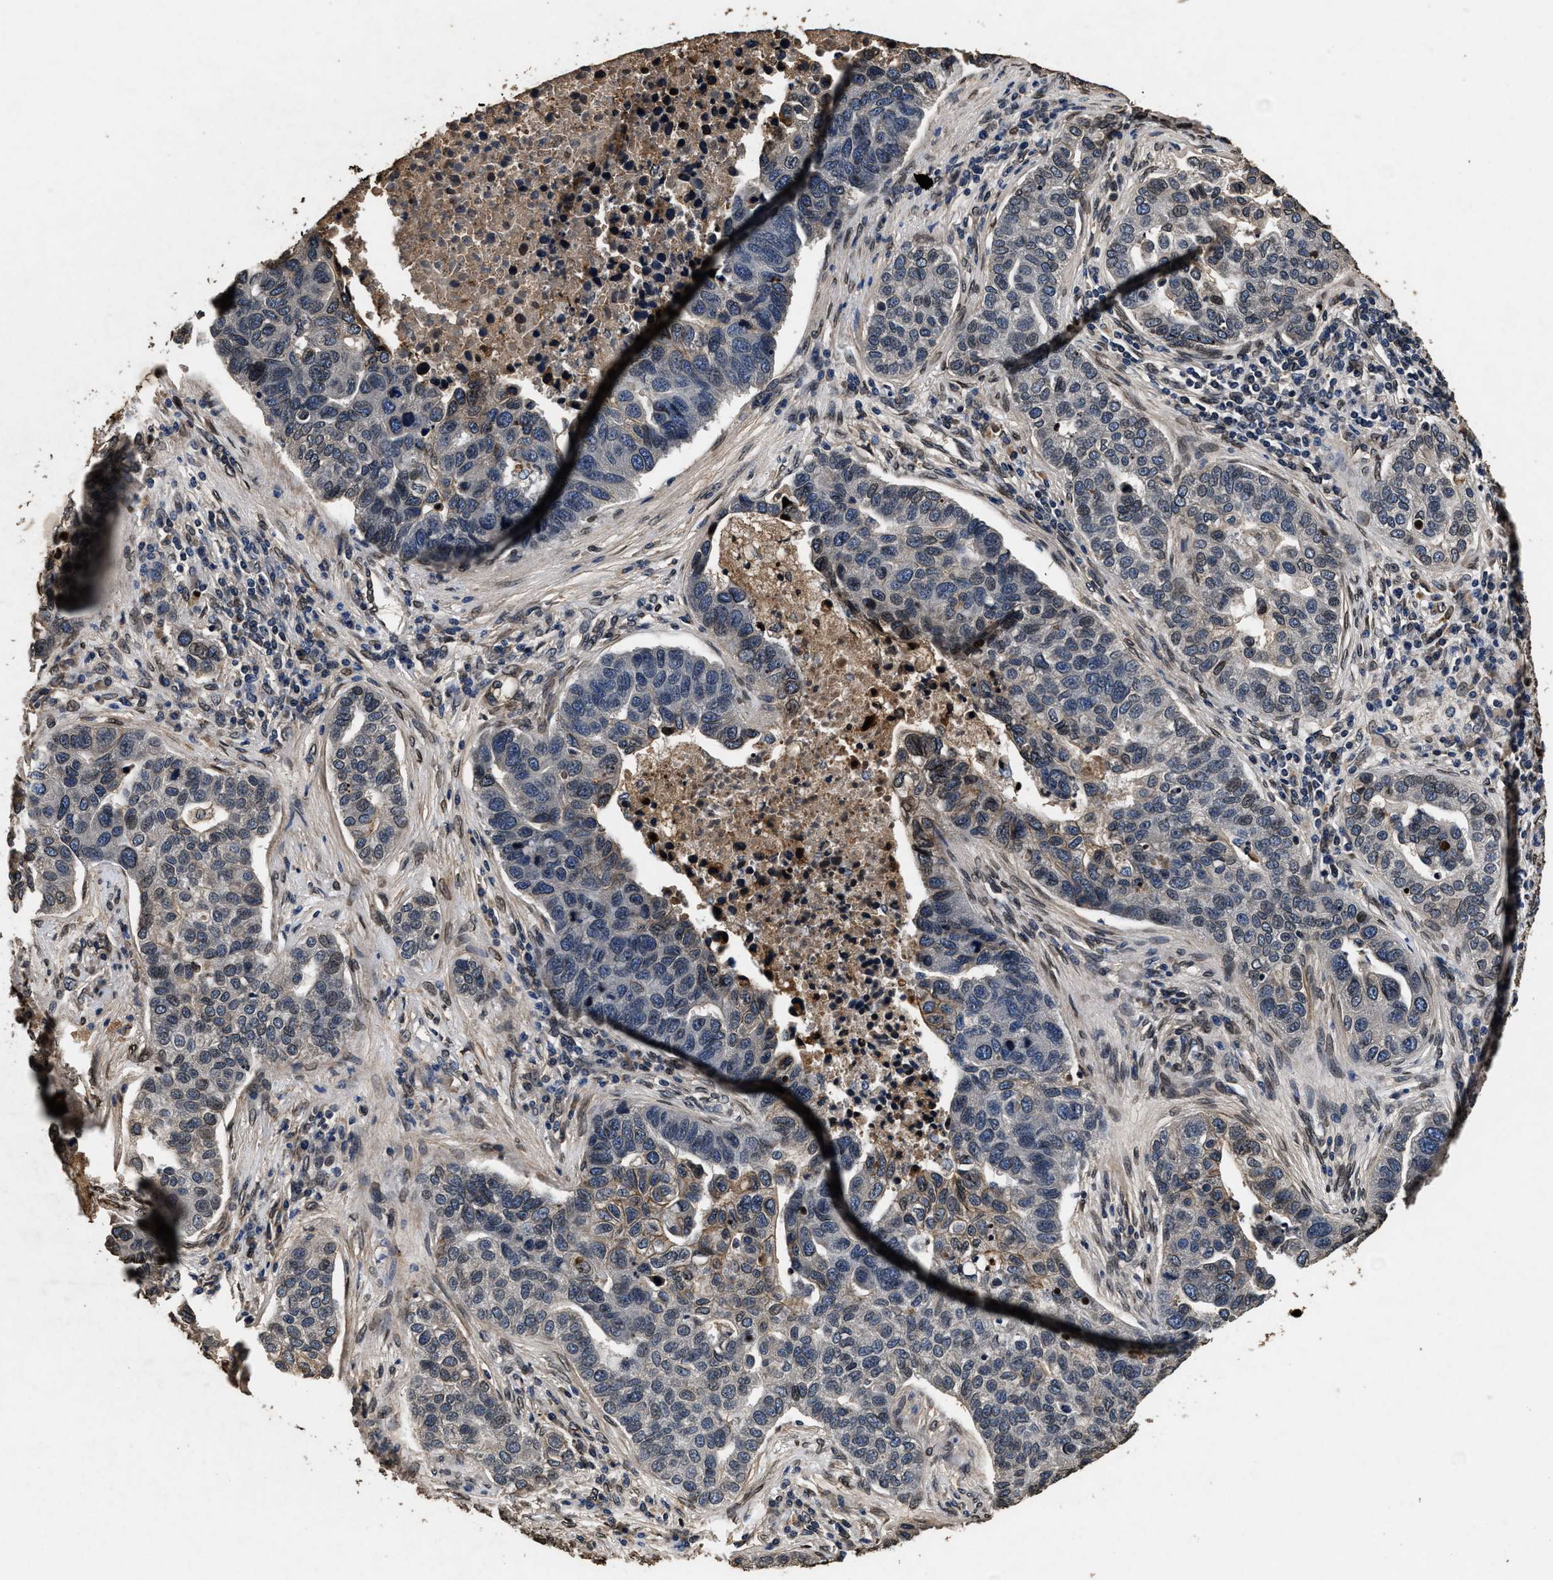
{"staining": {"intensity": "moderate", "quantity": "<25%", "location": "nuclear"}, "tissue": "pancreatic cancer", "cell_type": "Tumor cells", "image_type": "cancer", "snomed": [{"axis": "morphology", "description": "Adenocarcinoma, NOS"}, {"axis": "topography", "description": "Pancreas"}], "caption": "Approximately <25% of tumor cells in human pancreatic adenocarcinoma show moderate nuclear protein staining as visualized by brown immunohistochemical staining.", "gene": "ACCS", "patient": {"sex": "female", "age": 61}}